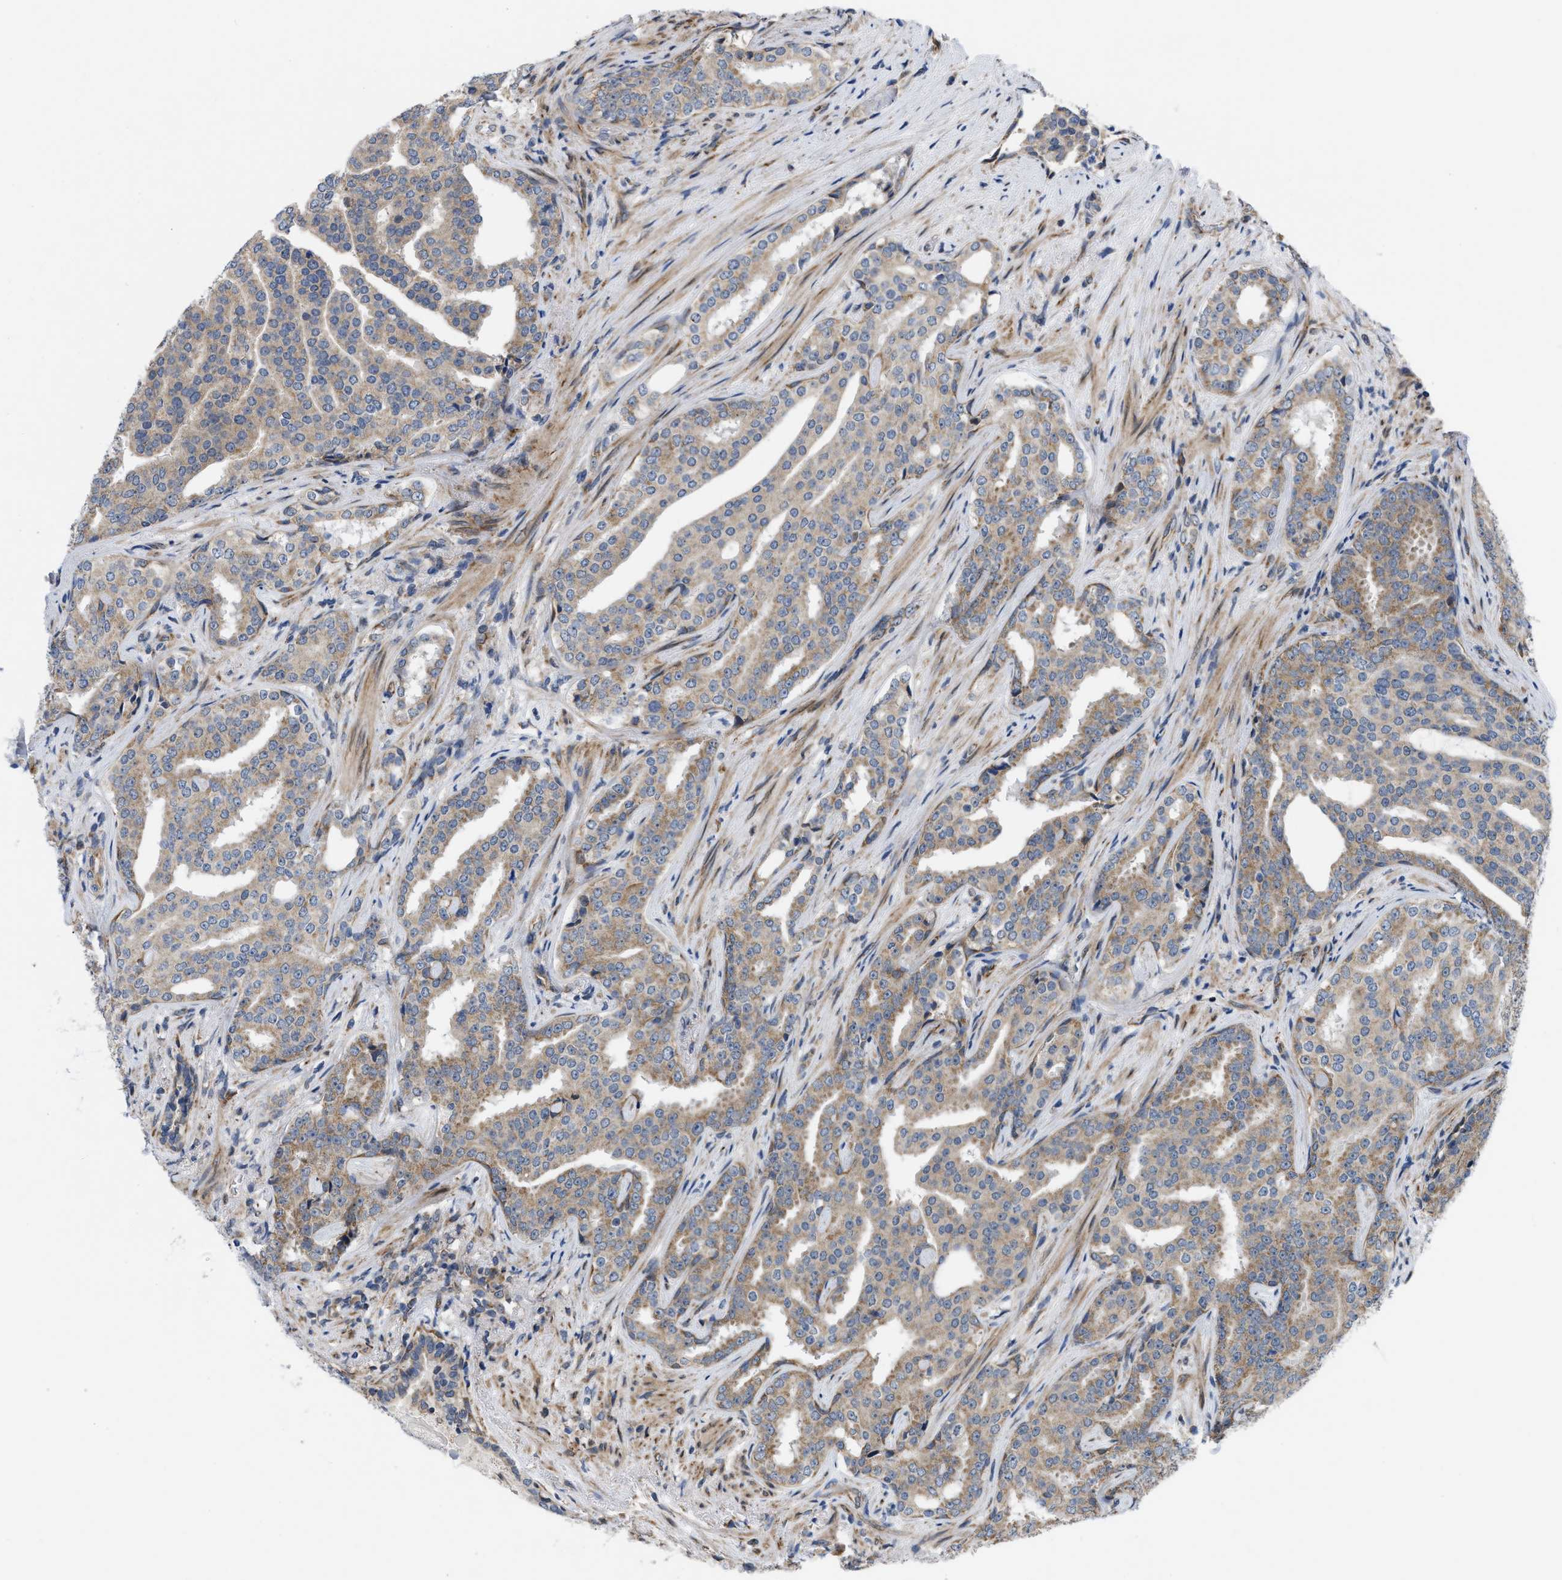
{"staining": {"intensity": "moderate", "quantity": ">75%", "location": "cytoplasmic/membranous"}, "tissue": "prostate cancer", "cell_type": "Tumor cells", "image_type": "cancer", "snomed": [{"axis": "morphology", "description": "Adenocarcinoma, High grade"}, {"axis": "topography", "description": "Prostate"}], "caption": "Moderate cytoplasmic/membranous protein staining is appreciated in approximately >75% of tumor cells in prostate adenocarcinoma (high-grade).", "gene": "EOGT", "patient": {"sex": "male", "age": 71}}